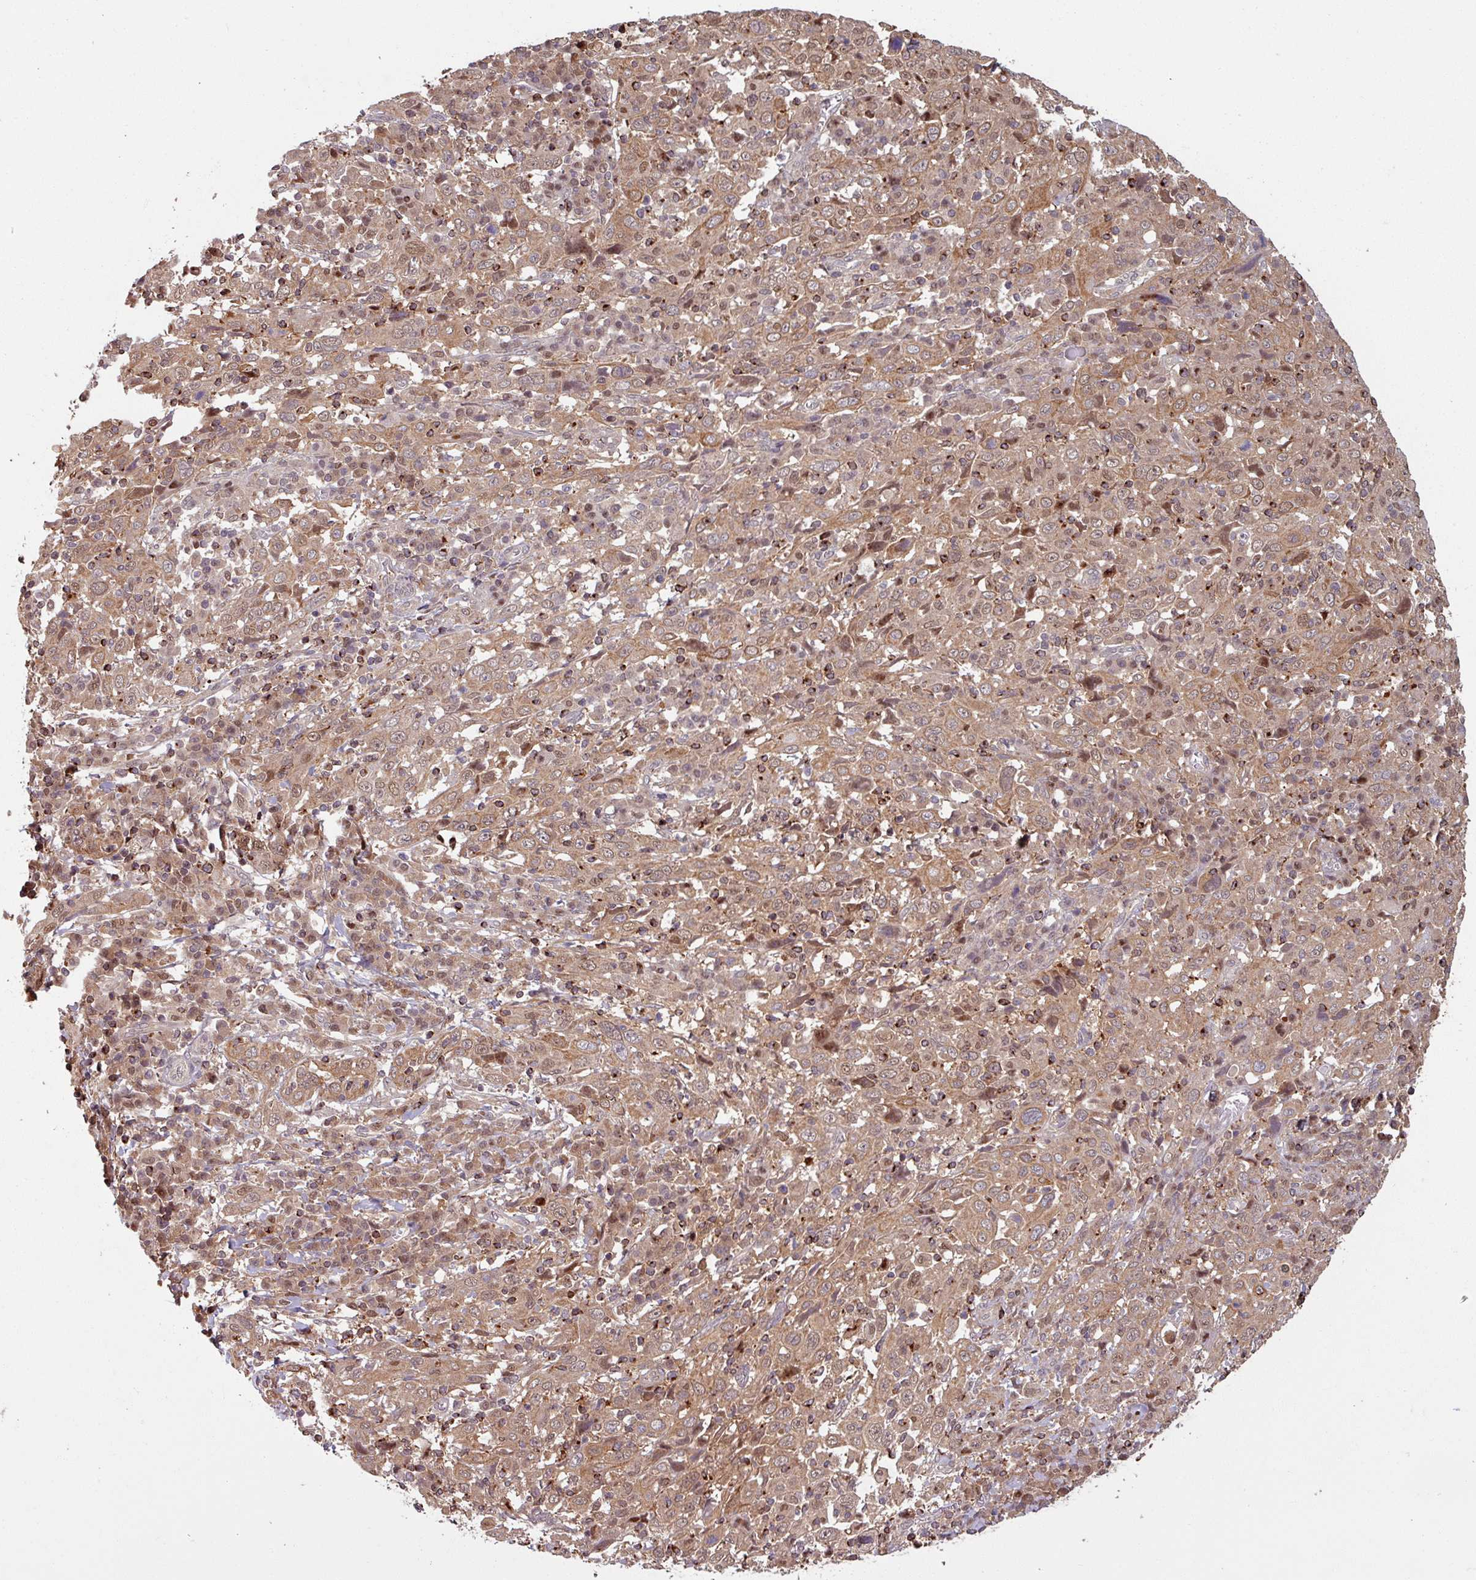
{"staining": {"intensity": "moderate", "quantity": ">75%", "location": "cytoplasmic/membranous,nuclear"}, "tissue": "cervical cancer", "cell_type": "Tumor cells", "image_type": "cancer", "snomed": [{"axis": "morphology", "description": "Squamous cell carcinoma, NOS"}, {"axis": "topography", "description": "Cervix"}], "caption": "Human cervical squamous cell carcinoma stained with a protein marker demonstrates moderate staining in tumor cells.", "gene": "OR6B1", "patient": {"sex": "female", "age": 46}}